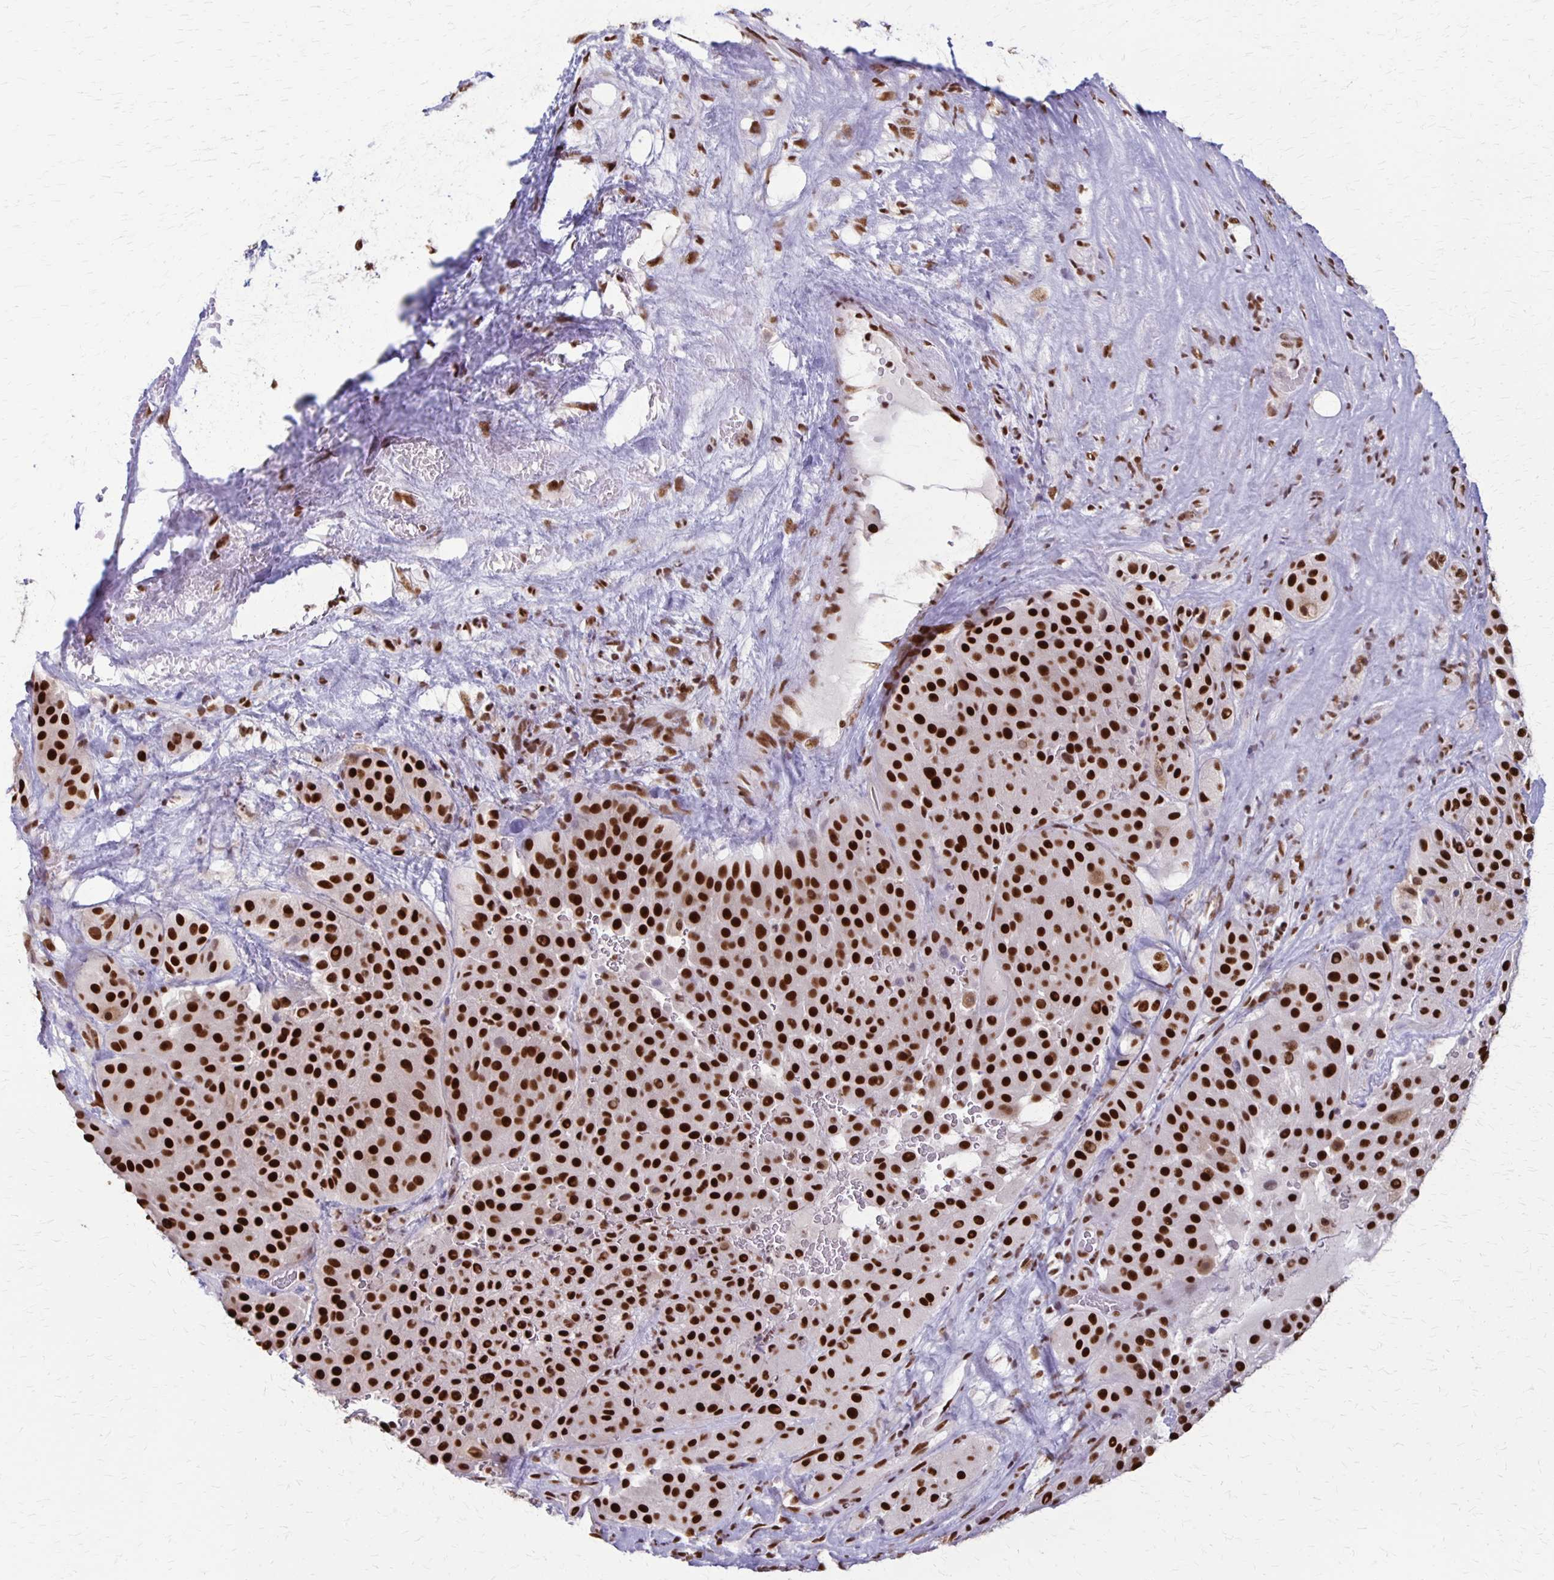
{"staining": {"intensity": "strong", "quantity": ">75%", "location": "nuclear"}, "tissue": "melanoma", "cell_type": "Tumor cells", "image_type": "cancer", "snomed": [{"axis": "morphology", "description": "Malignant melanoma, Metastatic site"}, {"axis": "topography", "description": "Smooth muscle"}], "caption": "The immunohistochemical stain shows strong nuclear staining in tumor cells of melanoma tissue.", "gene": "XRCC6", "patient": {"sex": "male", "age": 41}}